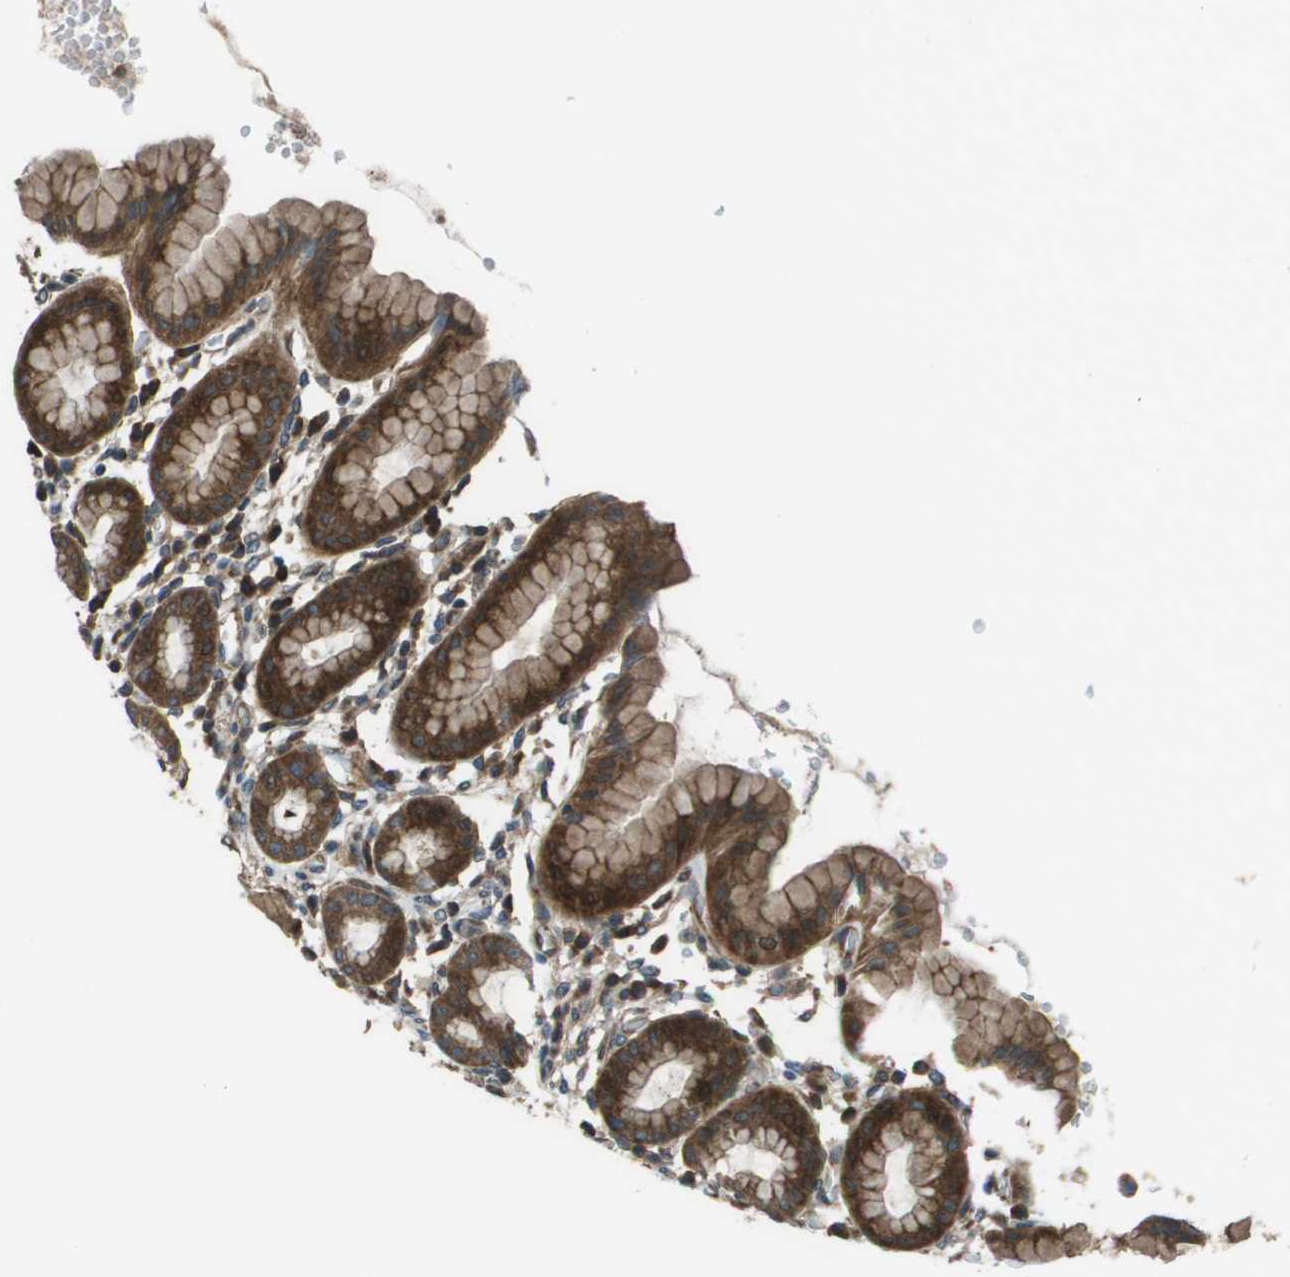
{"staining": {"intensity": "strong", "quantity": ">75%", "location": "cytoplasmic/membranous"}, "tissue": "stomach", "cell_type": "Glandular cells", "image_type": "normal", "snomed": [{"axis": "morphology", "description": "Normal tissue, NOS"}, {"axis": "topography", "description": "Stomach, upper"}], "caption": "Immunohistochemistry (IHC) image of unremarkable stomach stained for a protein (brown), which exhibits high levels of strong cytoplasmic/membranous positivity in approximately >75% of glandular cells.", "gene": "PLPBP", "patient": {"sex": "male", "age": 68}}